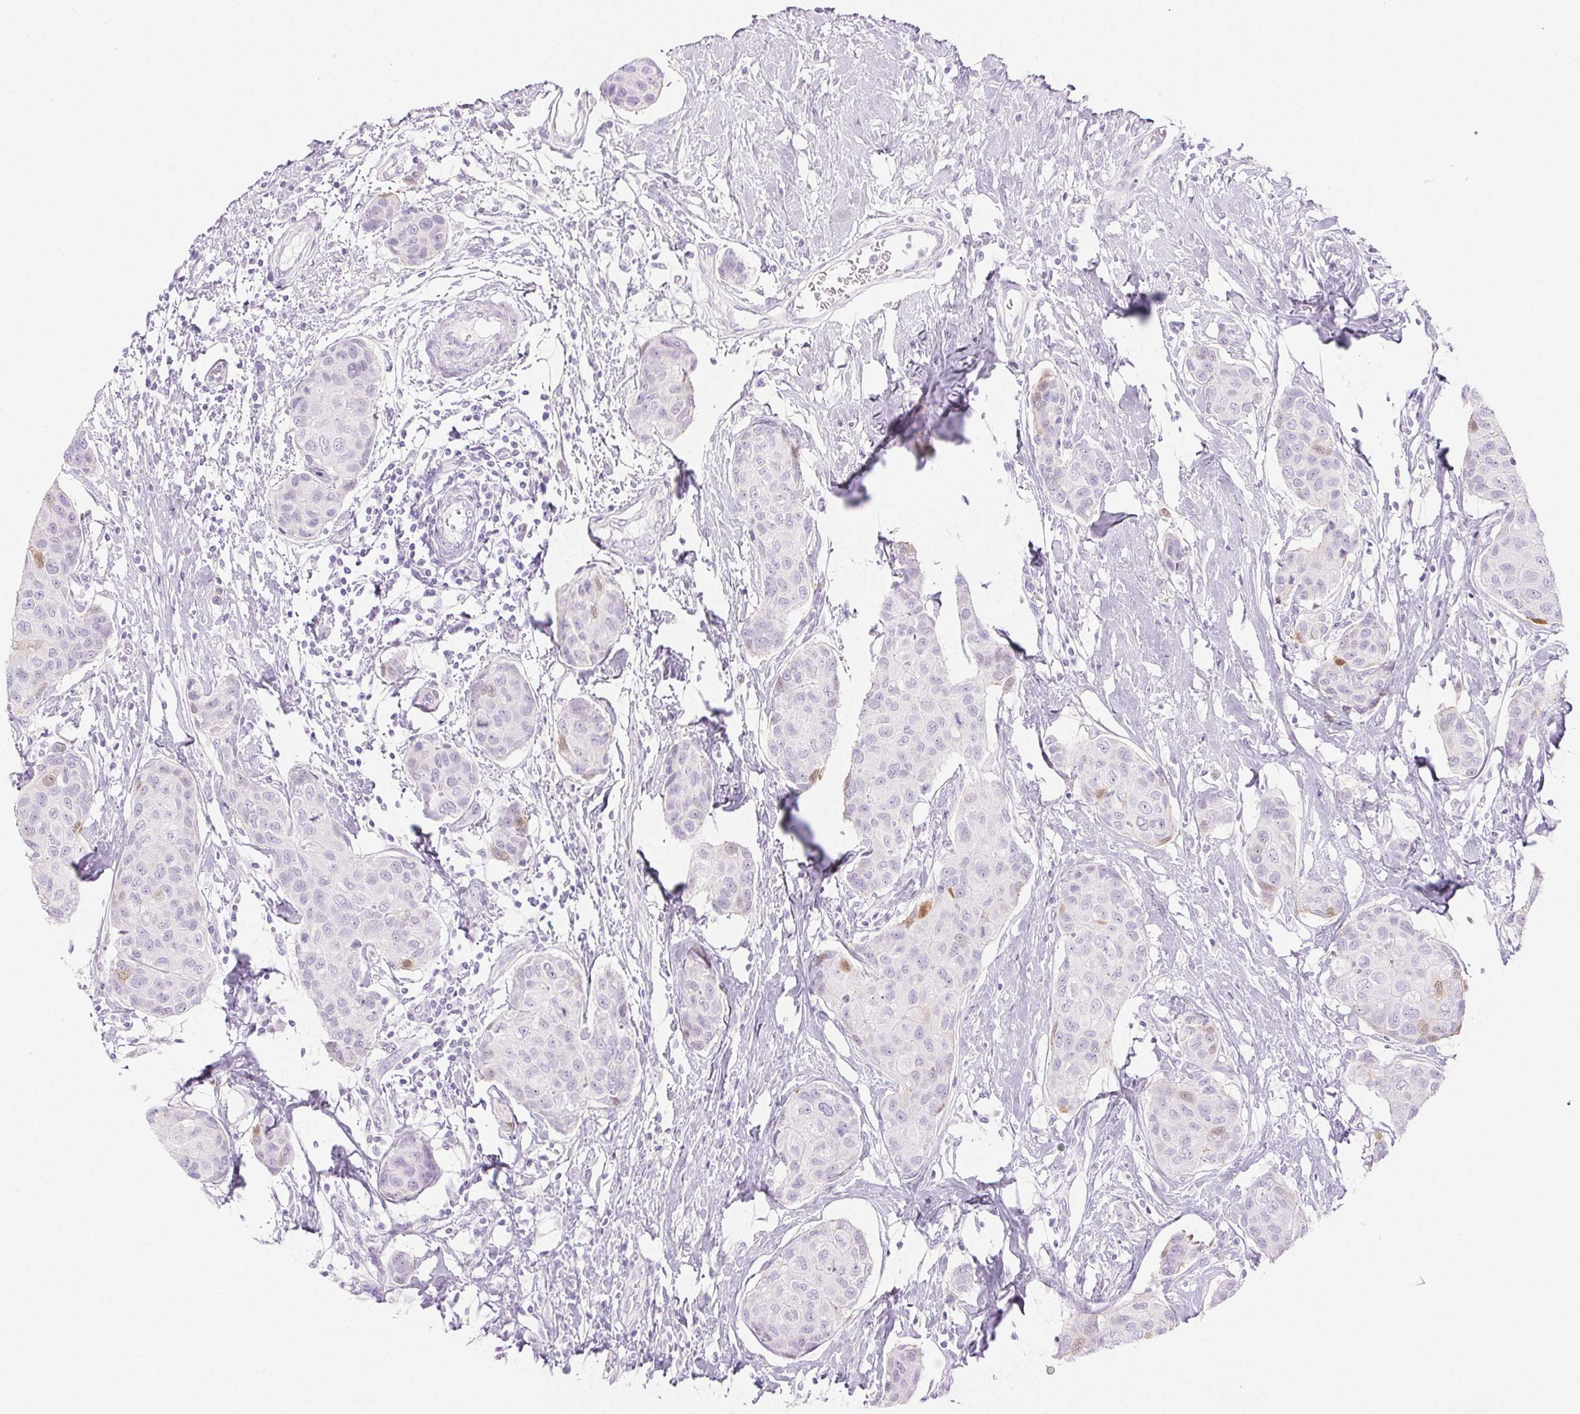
{"staining": {"intensity": "weak", "quantity": "<25%", "location": "nuclear"}, "tissue": "breast cancer", "cell_type": "Tumor cells", "image_type": "cancer", "snomed": [{"axis": "morphology", "description": "Duct carcinoma"}, {"axis": "topography", "description": "Breast"}], "caption": "Human breast invasive ductal carcinoma stained for a protein using immunohistochemistry exhibits no expression in tumor cells.", "gene": "SPRR3", "patient": {"sex": "female", "age": 80}}